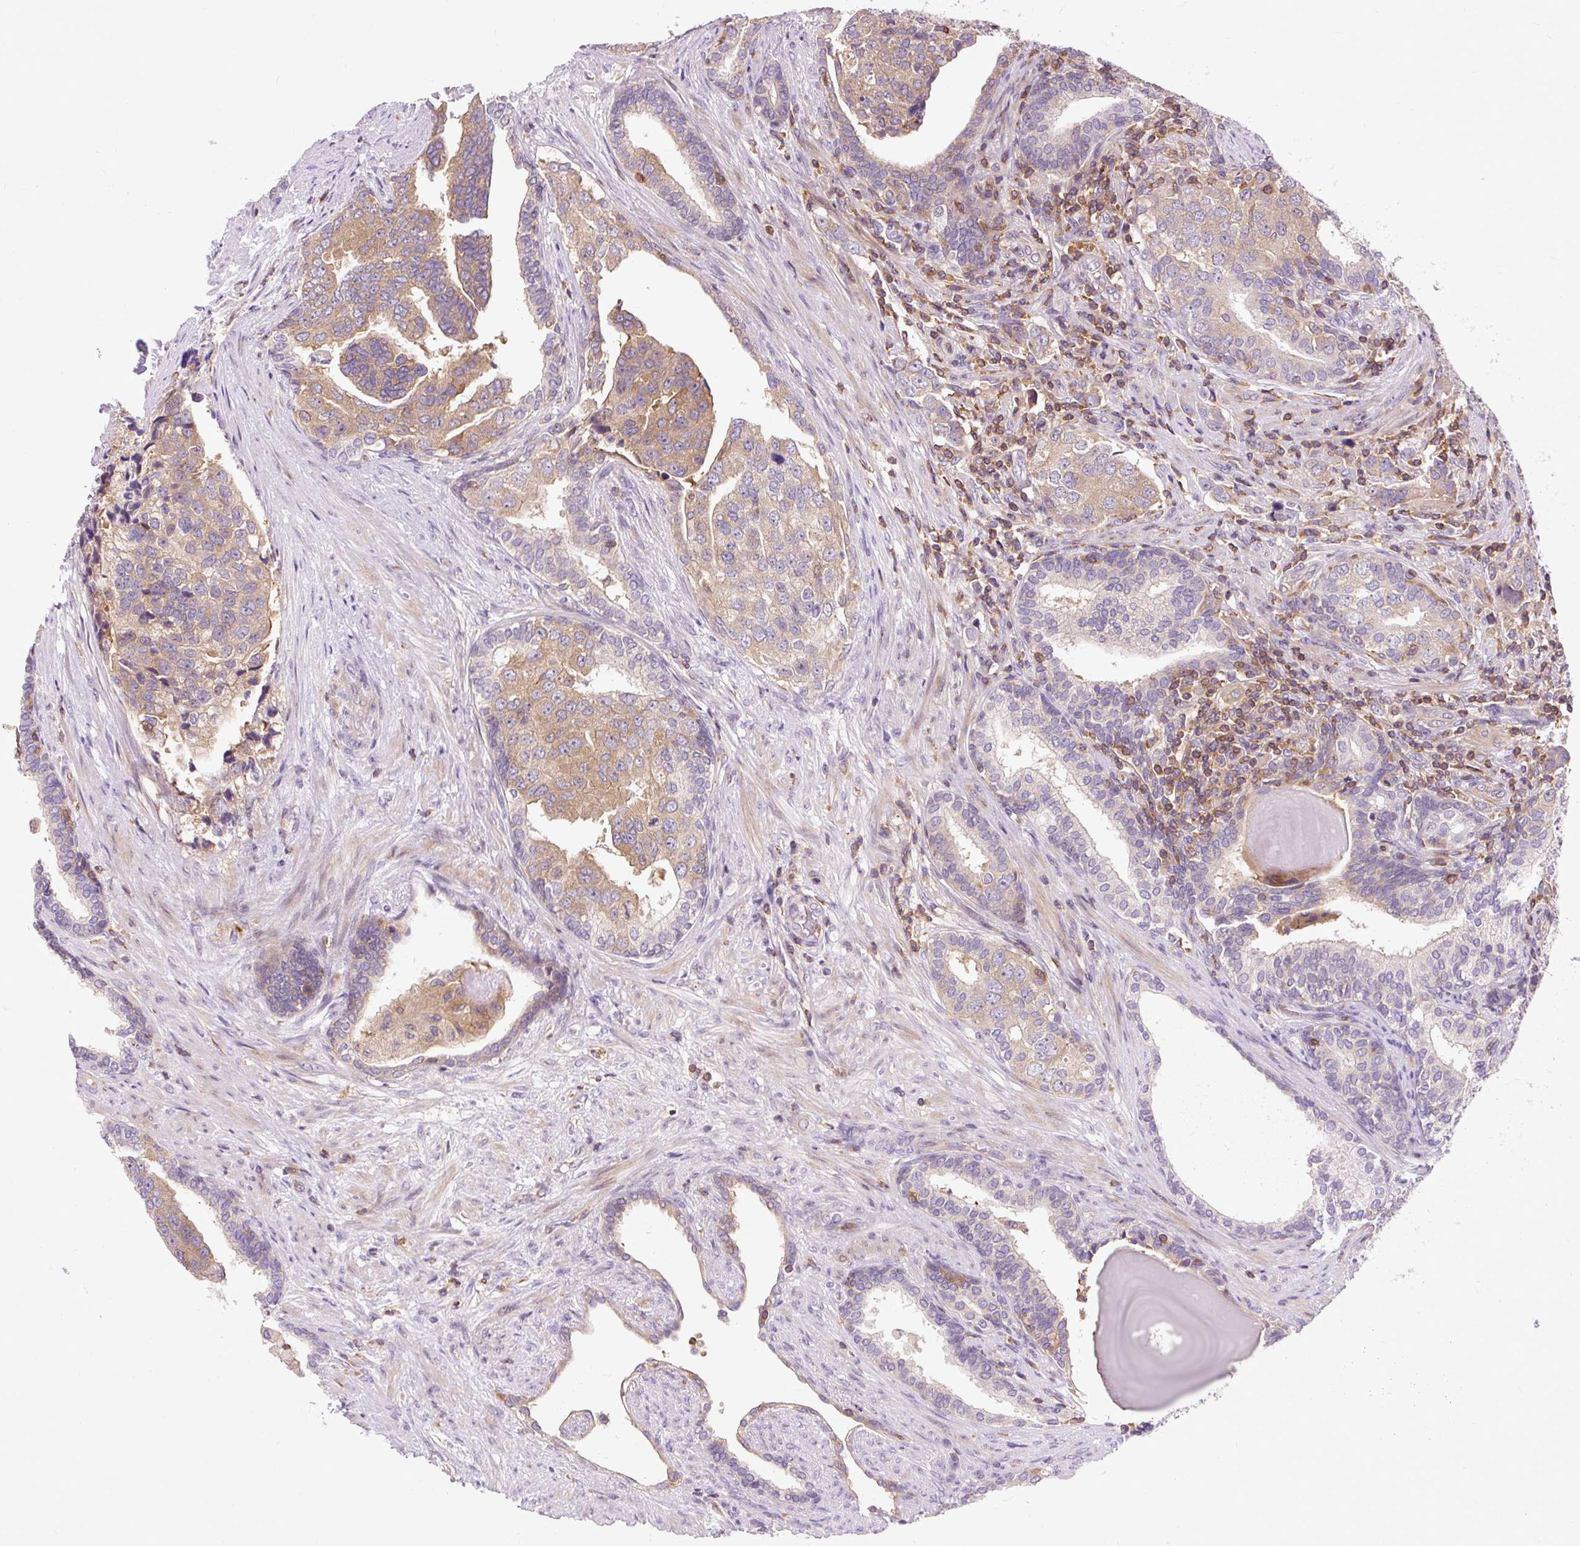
{"staining": {"intensity": "weak", "quantity": ">75%", "location": "cytoplasmic/membranous"}, "tissue": "prostate cancer", "cell_type": "Tumor cells", "image_type": "cancer", "snomed": [{"axis": "morphology", "description": "Adenocarcinoma, High grade"}, {"axis": "topography", "description": "Prostate"}], "caption": "Protein expression analysis of human adenocarcinoma (high-grade) (prostate) reveals weak cytoplasmic/membranous positivity in approximately >75% of tumor cells.", "gene": "CISD3", "patient": {"sex": "male", "age": 68}}